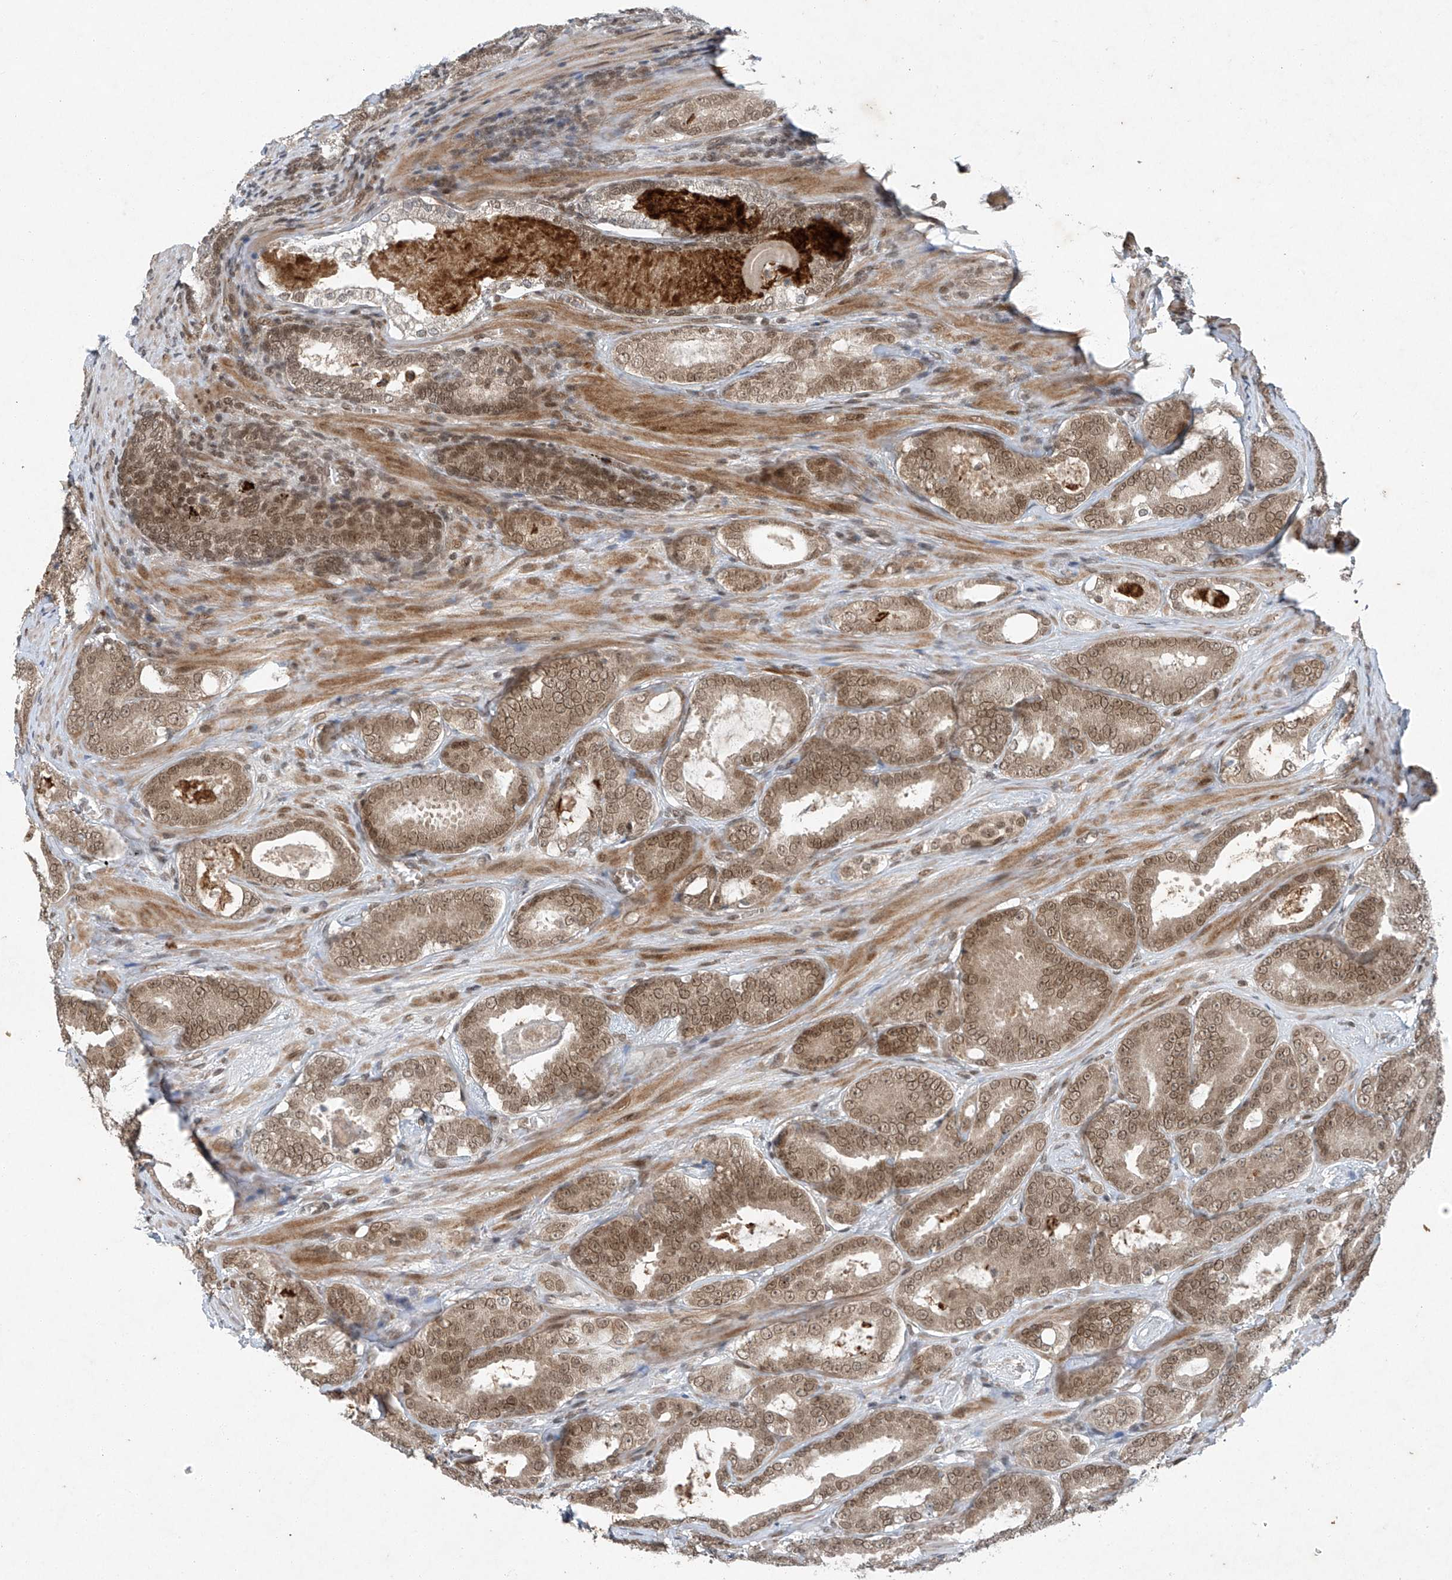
{"staining": {"intensity": "moderate", "quantity": ">75%", "location": "nuclear"}, "tissue": "prostate cancer", "cell_type": "Tumor cells", "image_type": "cancer", "snomed": [{"axis": "morphology", "description": "Adenocarcinoma, High grade"}, {"axis": "topography", "description": "Prostate"}], "caption": "Immunohistochemistry (IHC) (DAB (3,3'-diaminobenzidine)) staining of prostate cancer exhibits moderate nuclear protein staining in about >75% of tumor cells.", "gene": "TAF8", "patient": {"sex": "male", "age": 66}}